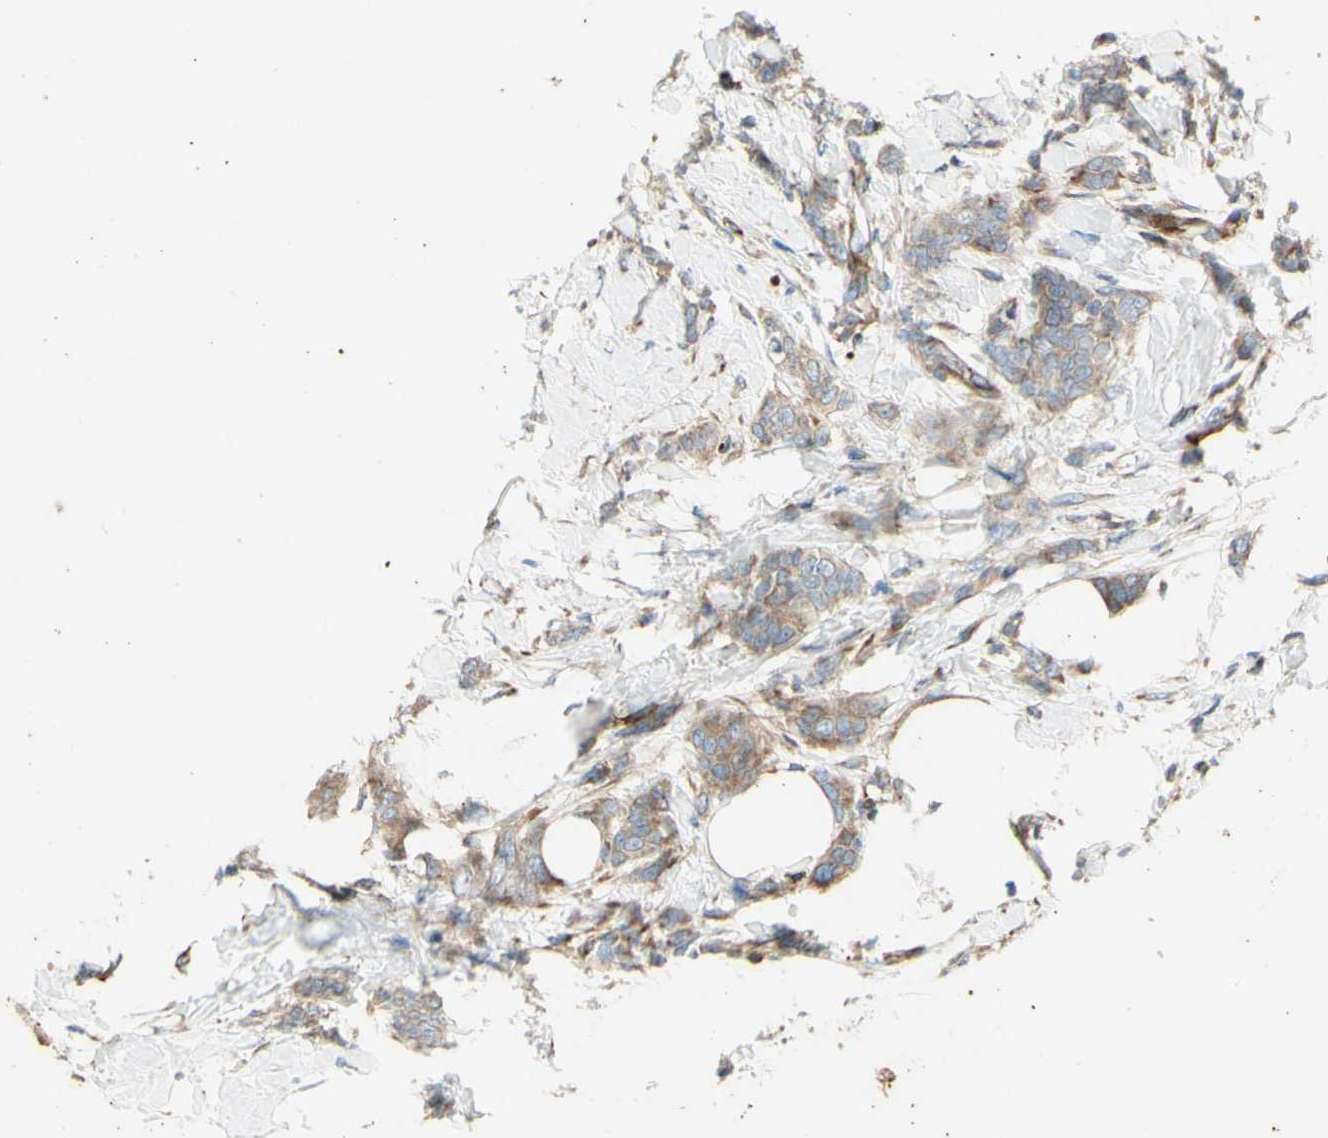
{"staining": {"intensity": "weak", "quantity": ">75%", "location": "cytoplasmic/membranous"}, "tissue": "breast cancer", "cell_type": "Tumor cells", "image_type": "cancer", "snomed": [{"axis": "morphology", "description": "Lobular carcinoma, in situ"}, {"axis": "morphology", "description": "Lobular carcinoma"}, {"axis": "topography", "description": "Breast"}], "caption": "DAB immunohistochemical staining of human breast lobular carcinoma in situ reveals weak cytoplasmic/membranous protein expression in approximately >75% of tumor cells.", "gene": "C1orf43", "patient": {"sex": "female", "age": 41}}